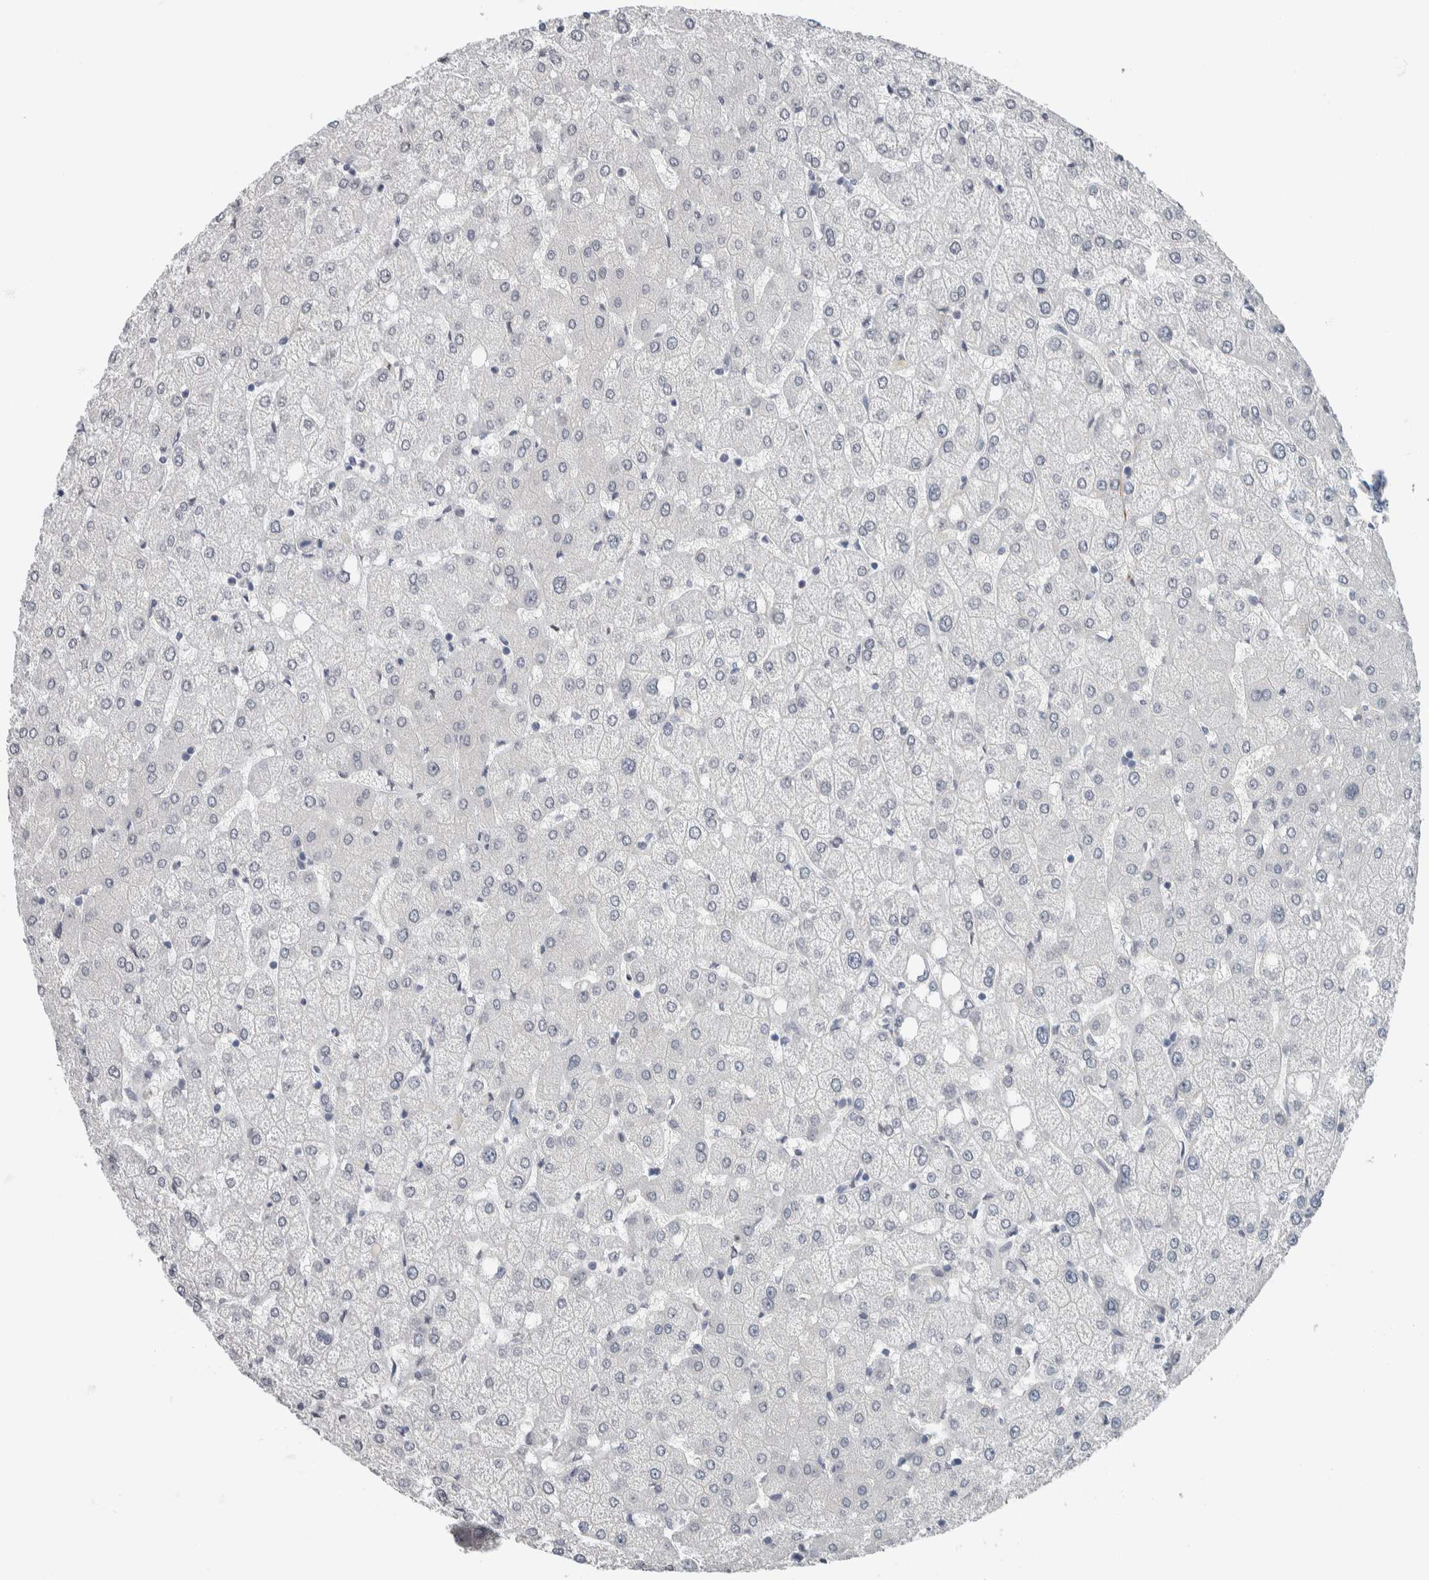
{"staining": {"intensity": "negative", "quantity": "none", "location": "none"}, "tissue": "liver", "cell_type": "Cholangiocytes", "image_type": "normal", "snomed": [{"axis": "morphology", "description": "Normal tissue, NOS"}, {"axis": "topography", "description": "Liver"}], "caption": "Immunohistochemistry (IHC) of benign human liver reveals no expression in cholangiocytes. The staining was performed using DAB to visualize the protein expression in brown, while the nuclei were stained in blue with hematoxylin (Magnification: 20x).", "gene": "NEFM", "patient": {"sex": "female", "age": 54}}